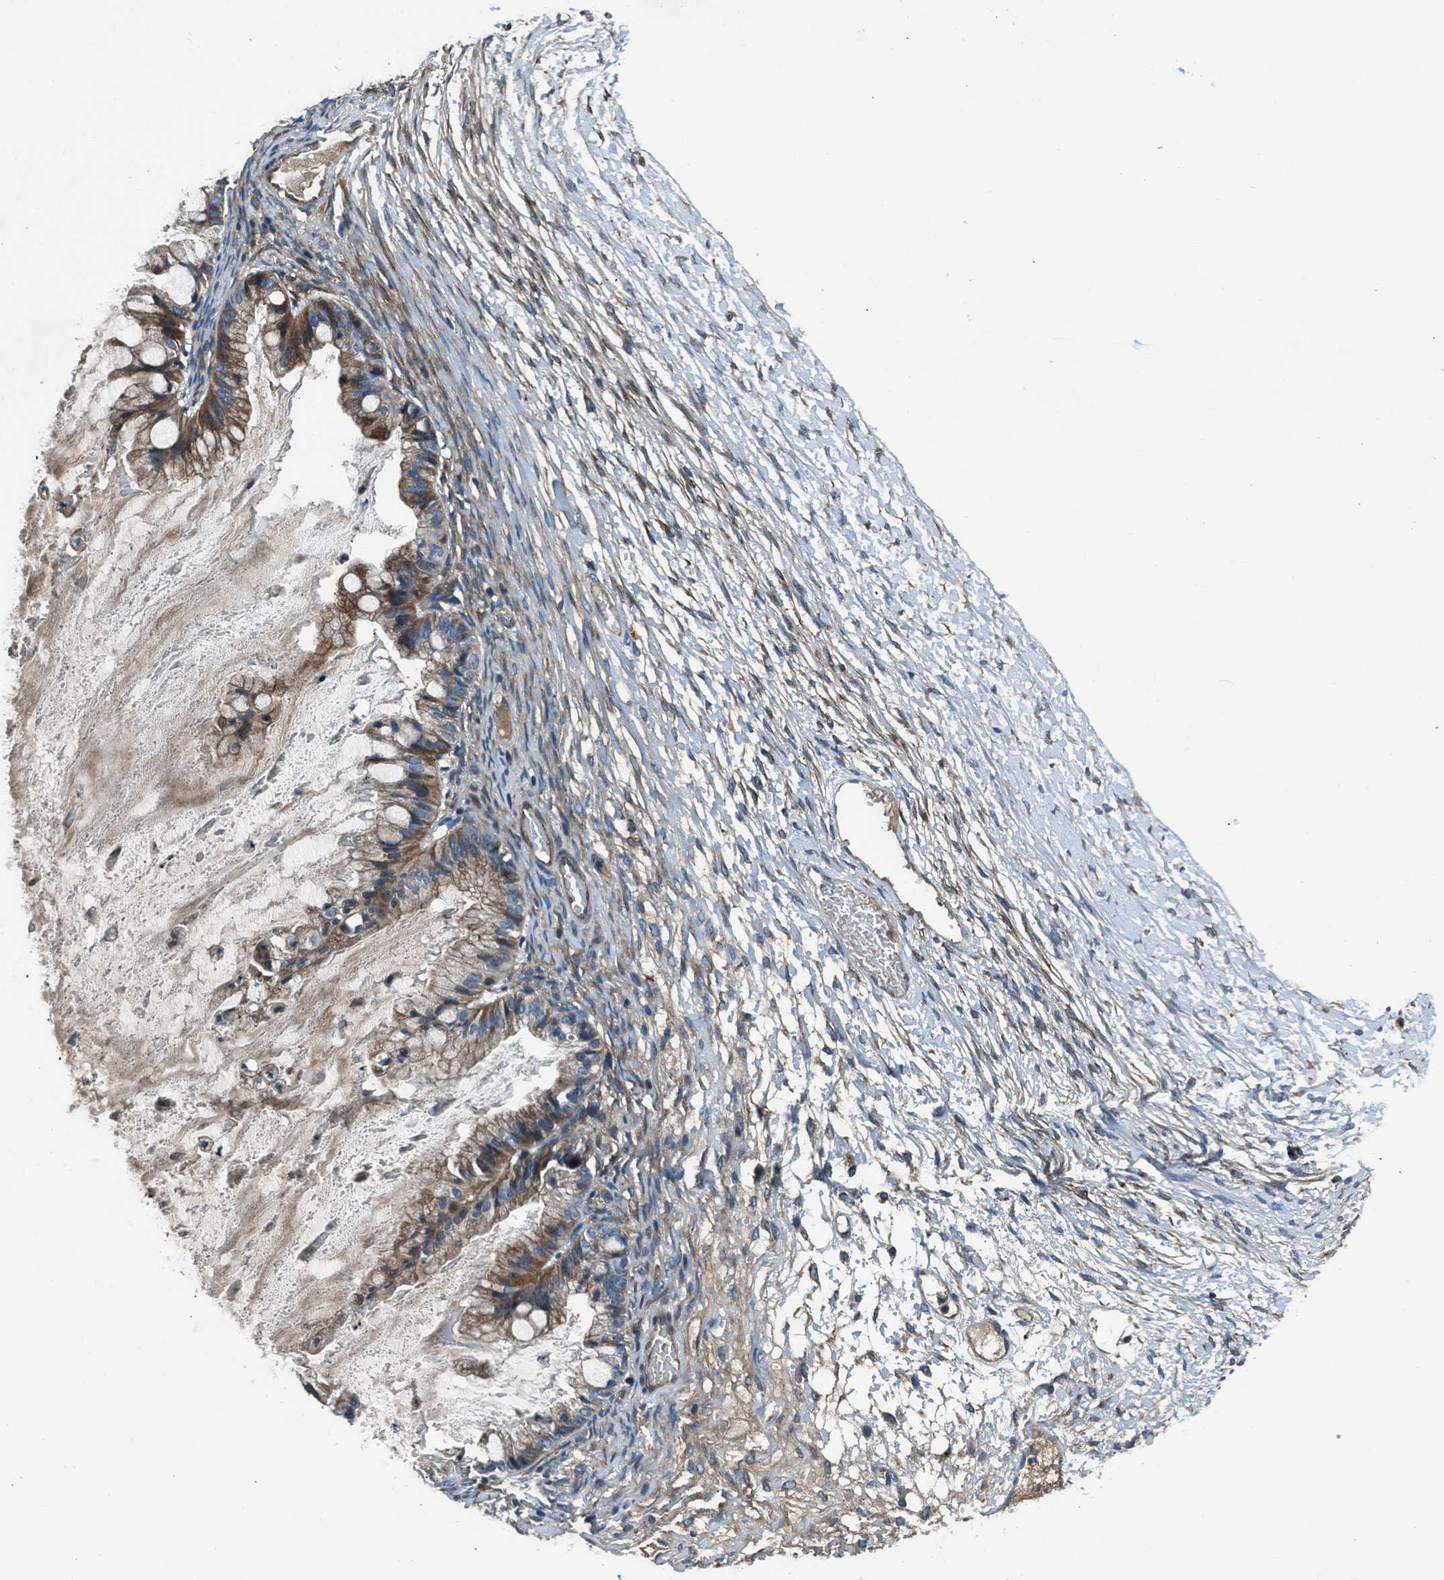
{"staining": {"intensity": "moderate", "quantity": ">75%", "location": "cytoplasmic/membranous"}, "tissue": "ovarian cancer", "cell_type": "Tumor cells", "image_type": "cancer", "snomed": [{"axis": "morphology", "description": "Cystadenocarcinoma, mucinous, NOS"}, {"axis": "topography", "description": "Ovary"}], "caption": "DAB immunohistochemical staining of human mucinous cystadenocarcinoma (ovarian) shows moderate cytoplasmic/membranous protein positivity in about >75% of tumor cells.", "gene": "SLC38A6", "patient": {"sex": "female", "age": 57}}